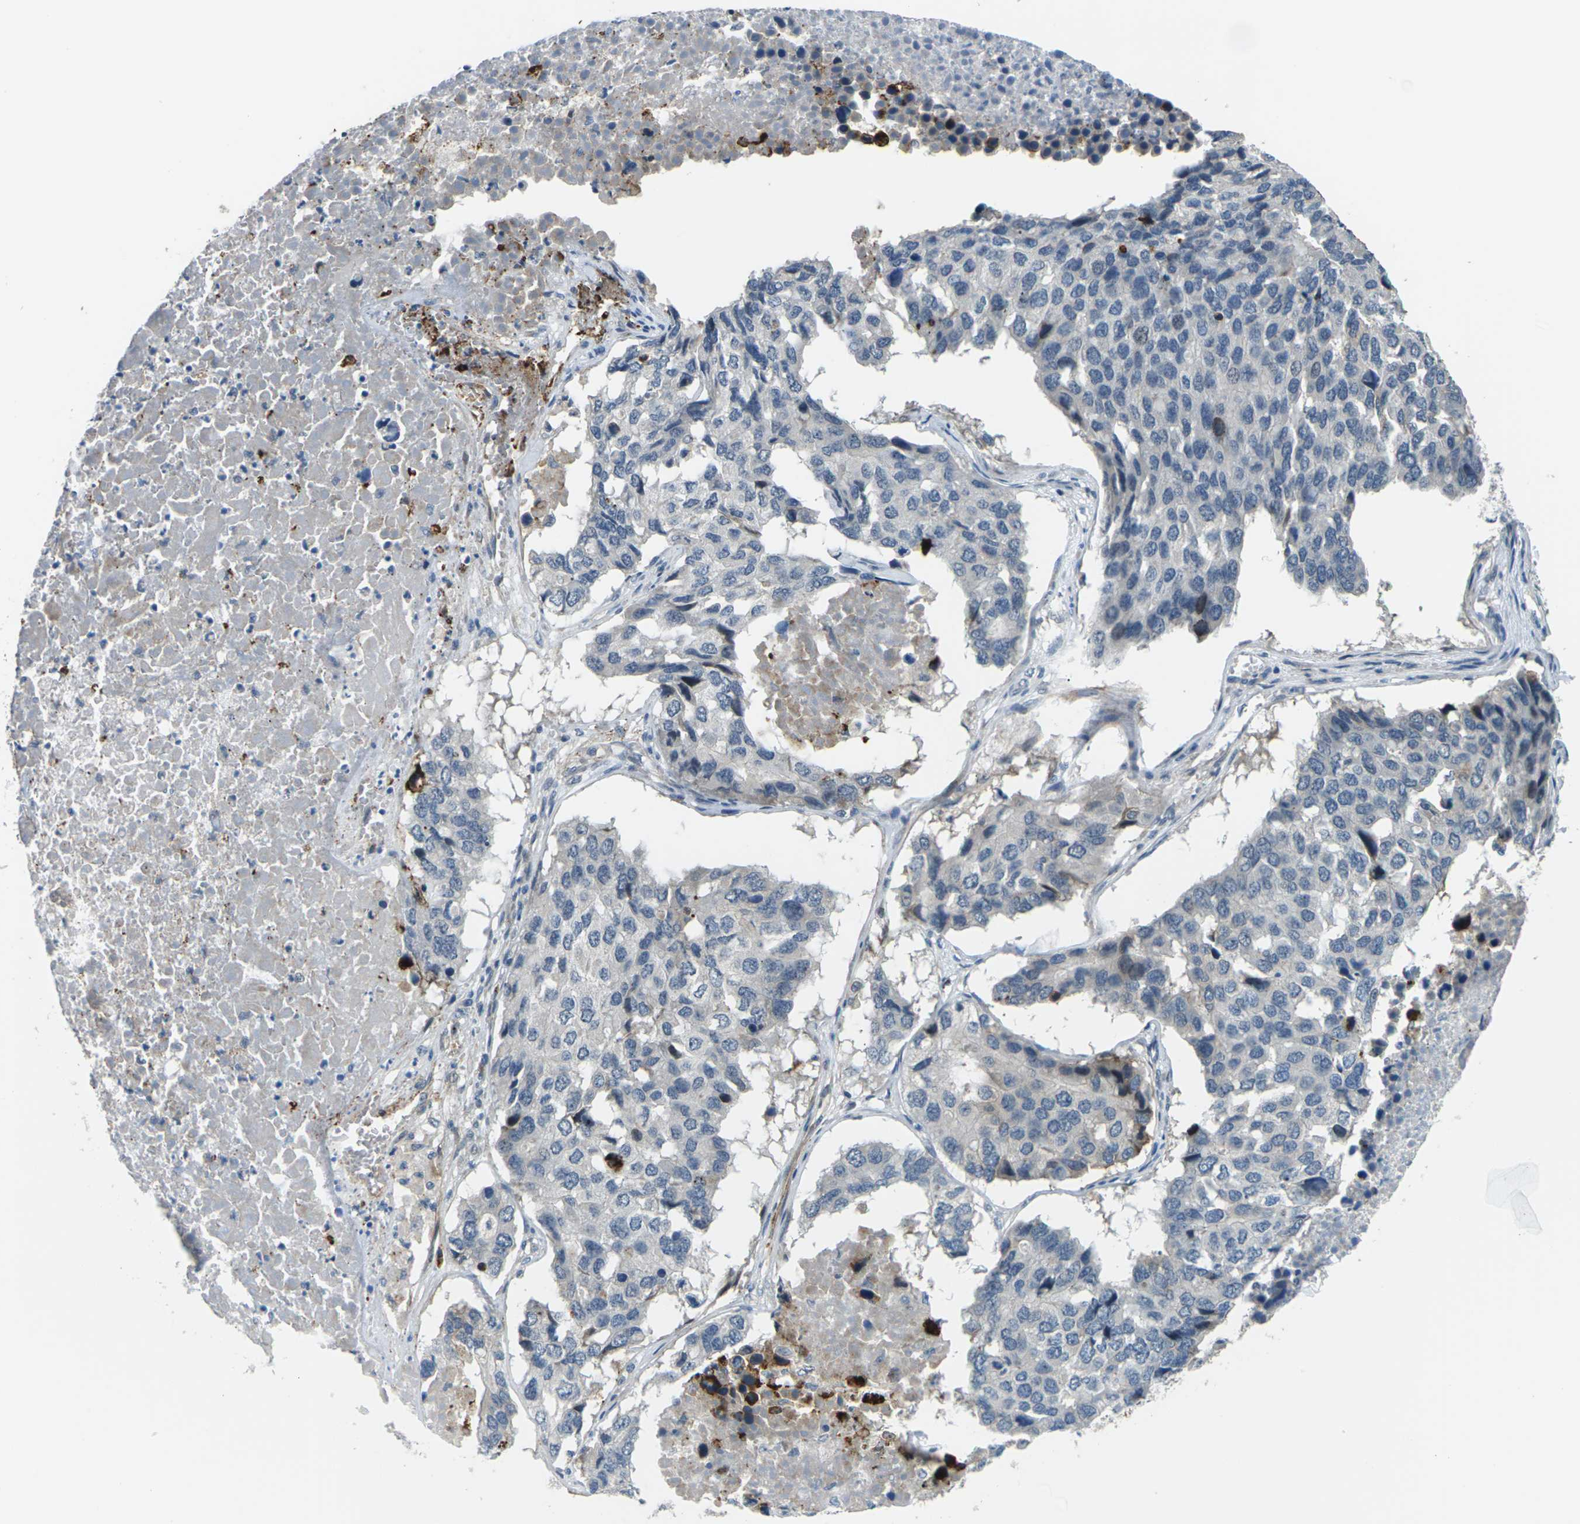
{"staining": {"intensity": "negative", "quantity": "none", "location": "none"}, "tissue": "pancreatic cancer", "cell_type": "Tumor cells", "image_type": "cancer", "snomed": [{"axis": "morphology", "description": "Adenocarcinoma, NOS"}, {"axis": "topography", "description": "Pancreas"}], "caption": "A micrograph of human pancreatic cancer (adenocarcinoma) is negative for staining in tumor cells.", "gene": "SLC13A3", "patient": {"sex": "male", "age": 50}}